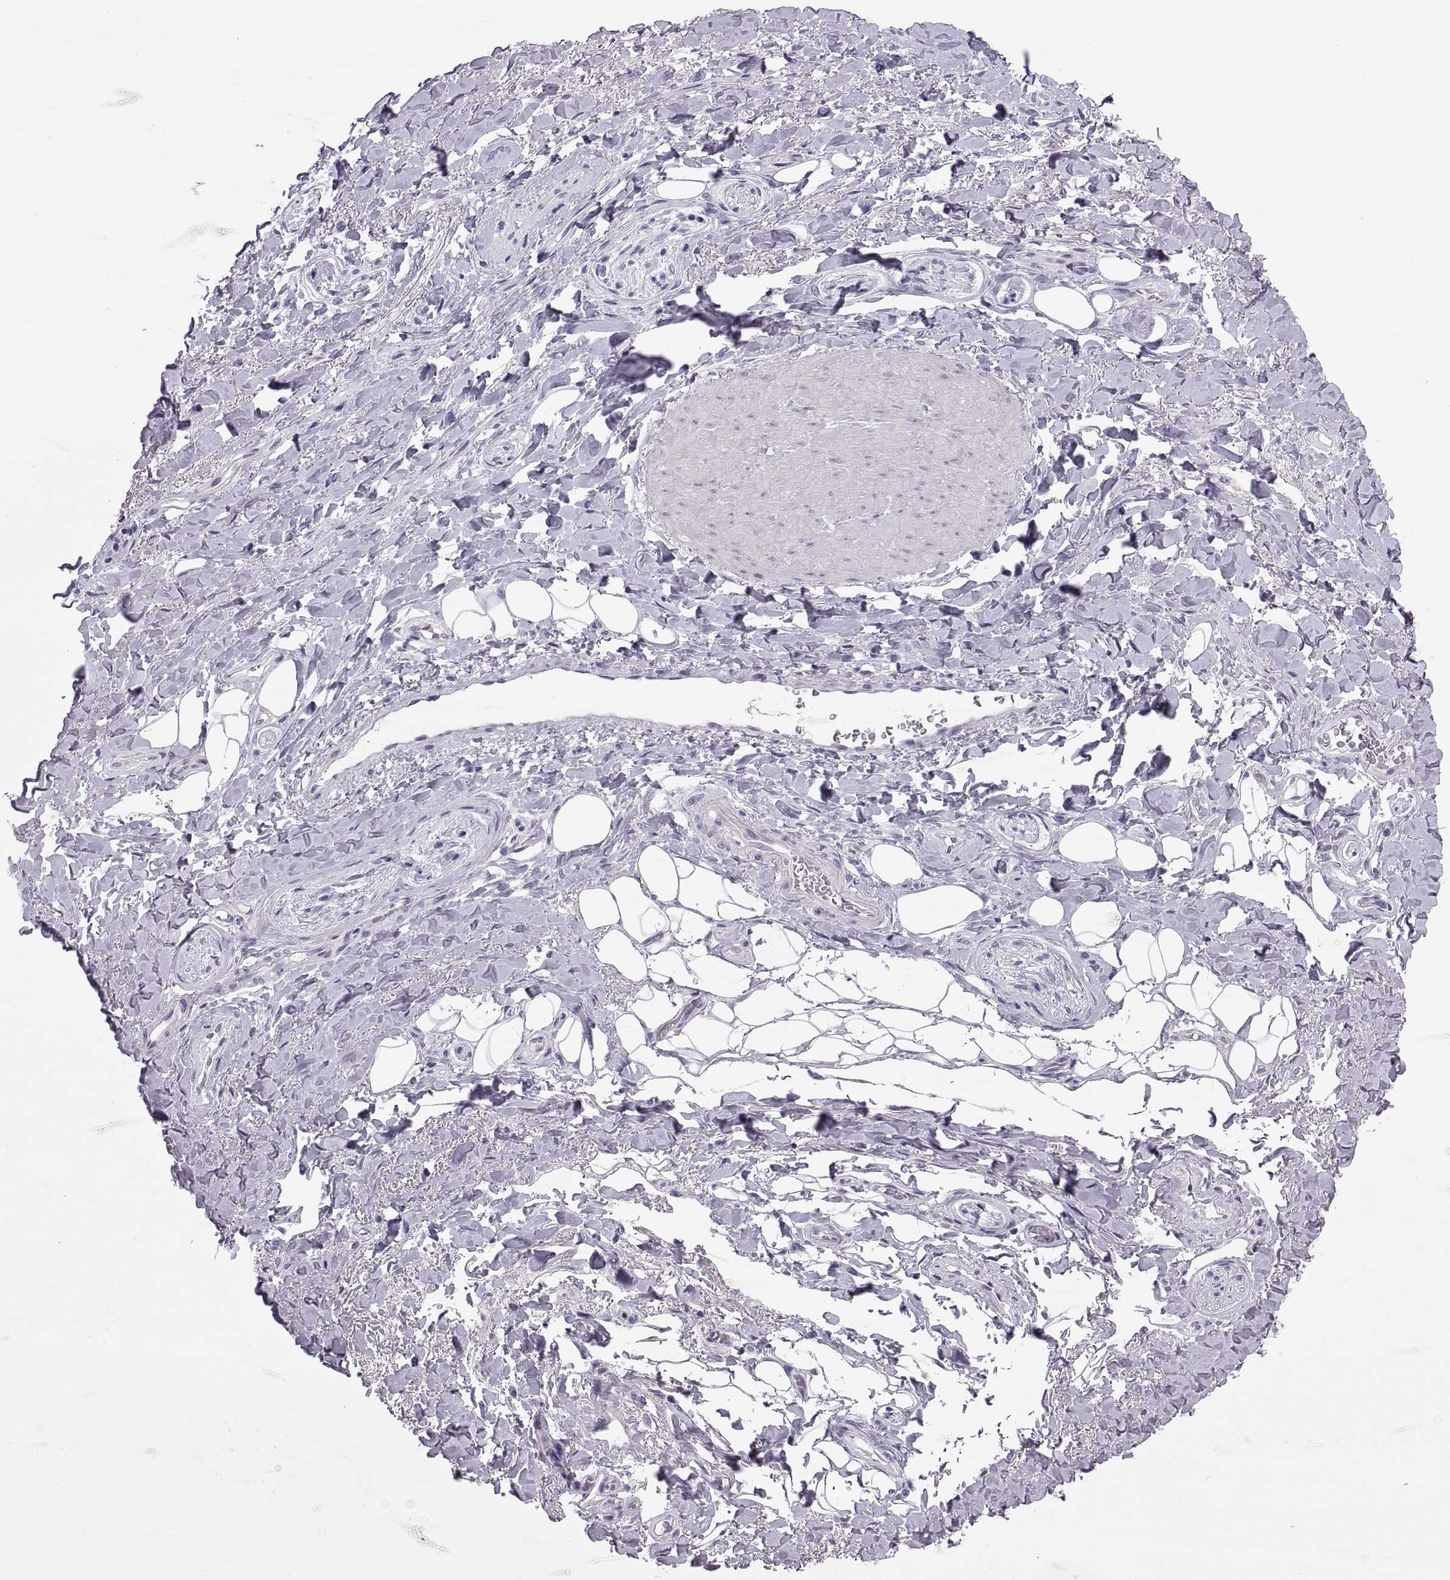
{"staining": {"intensity": "negative", "quantity": "none", "location": "none"}, "tissue": "adipose tissue", "cell_type": "Adipocytes", "image_type": "normal", "snomed": [{"axis": "morphology", "description": "Normal tissue, NOS"}, {"axis": "topography", "description": "Anal"}, {"axis": "topography", "description": "Peripheral nerve tissue"}], "caption": "IHC image of normal adipose tissue: human adipose tissue stained with DAB (3,3'-diaminobenzidine) reveals no significant protein staining in adipocytes.", "gene": "ADH6", "patient": {"sex": "male", "age": 53}}